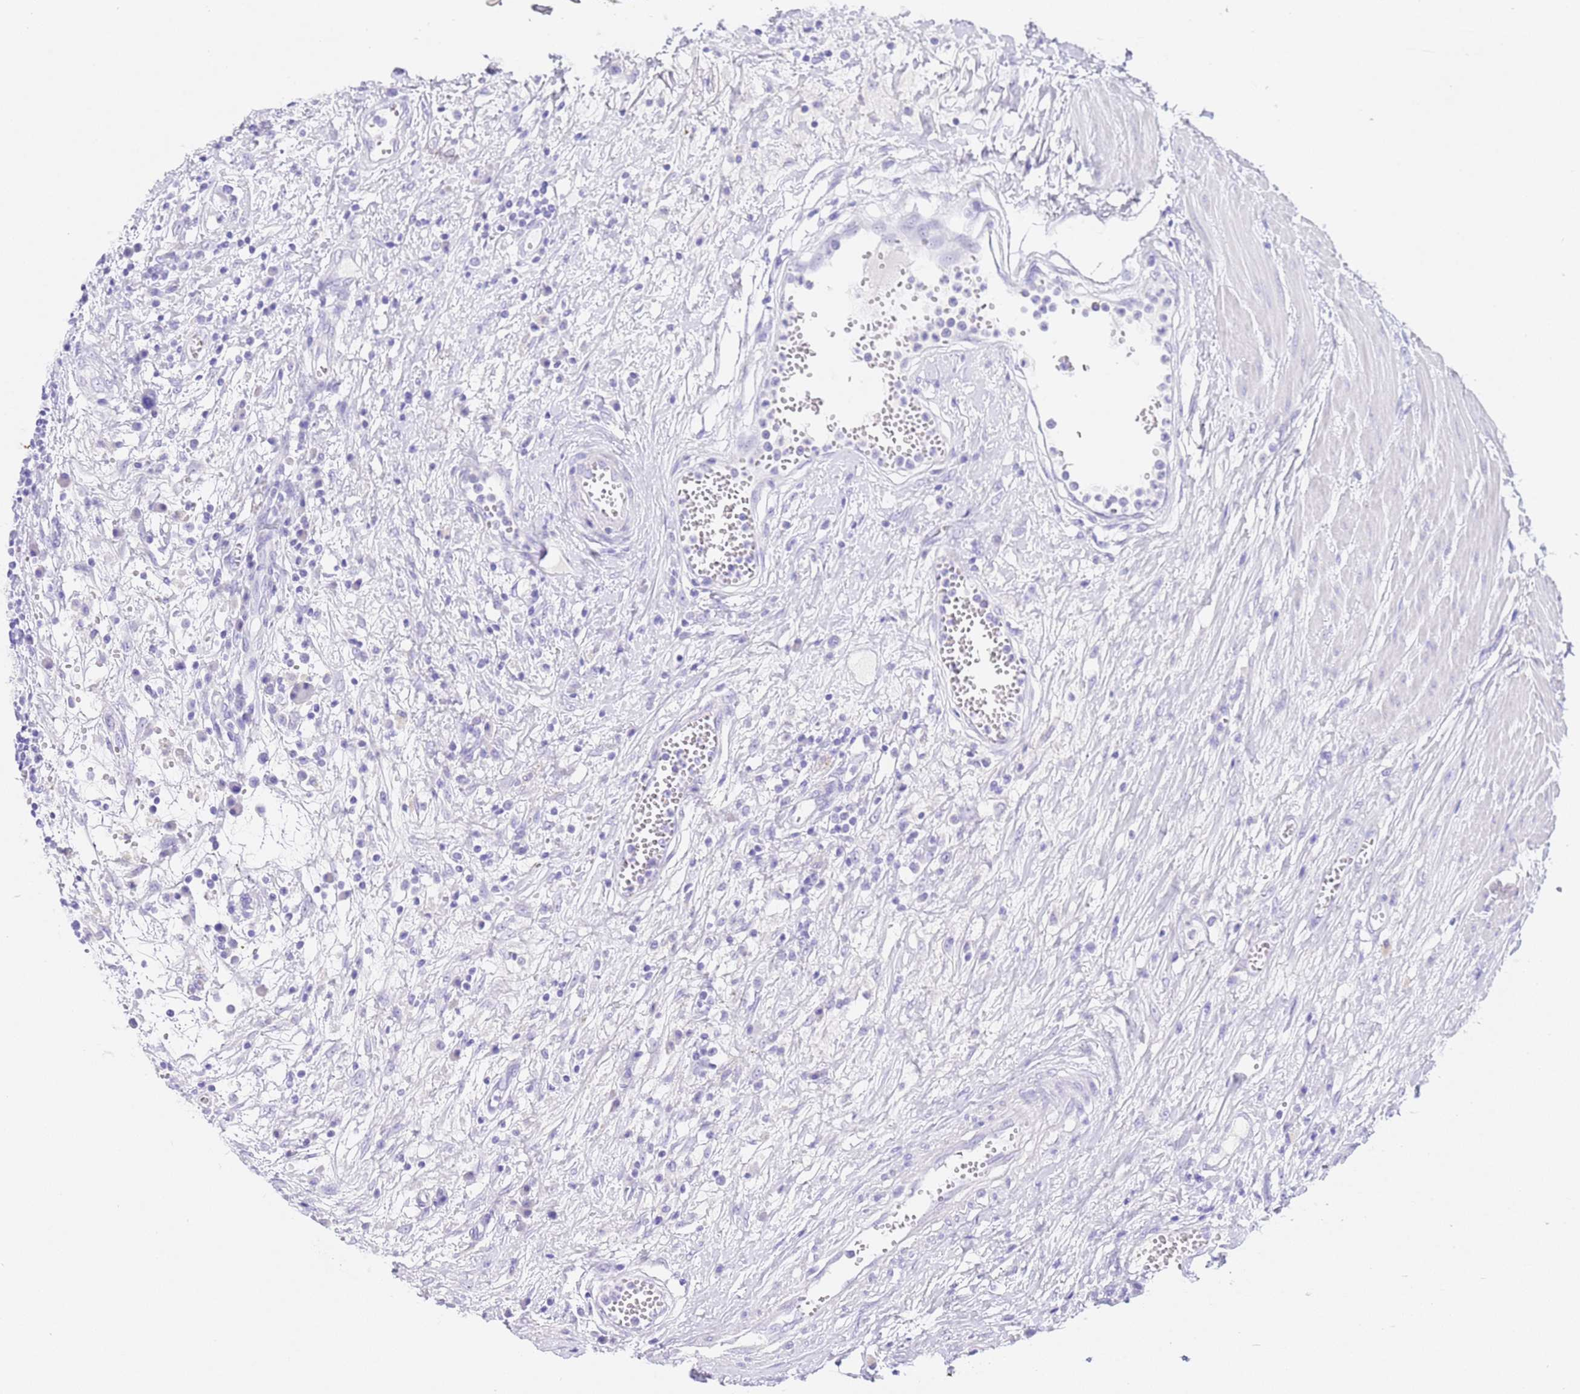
{"staining": {"intensity": "negative", "quantity": "none", "location": "none"}, "tissue": "colorectal cancer", "cell_type": "Tumor cells", "image_type": "cancer", "snomed": [{"axis": "morphology", "description": "Adenocarcinoma, NOS"}, {"axis": "topography", "description": "Colon"}], "caption": "High magnification brightfield microscopy of colorectal adenocarcinoma stained with DAB (brown) and counterstained with hematoxylin (blue): tumor cells show no significant positivity.", "gene": "CPB1", "patient": {"sex": "male", "age": 77}}